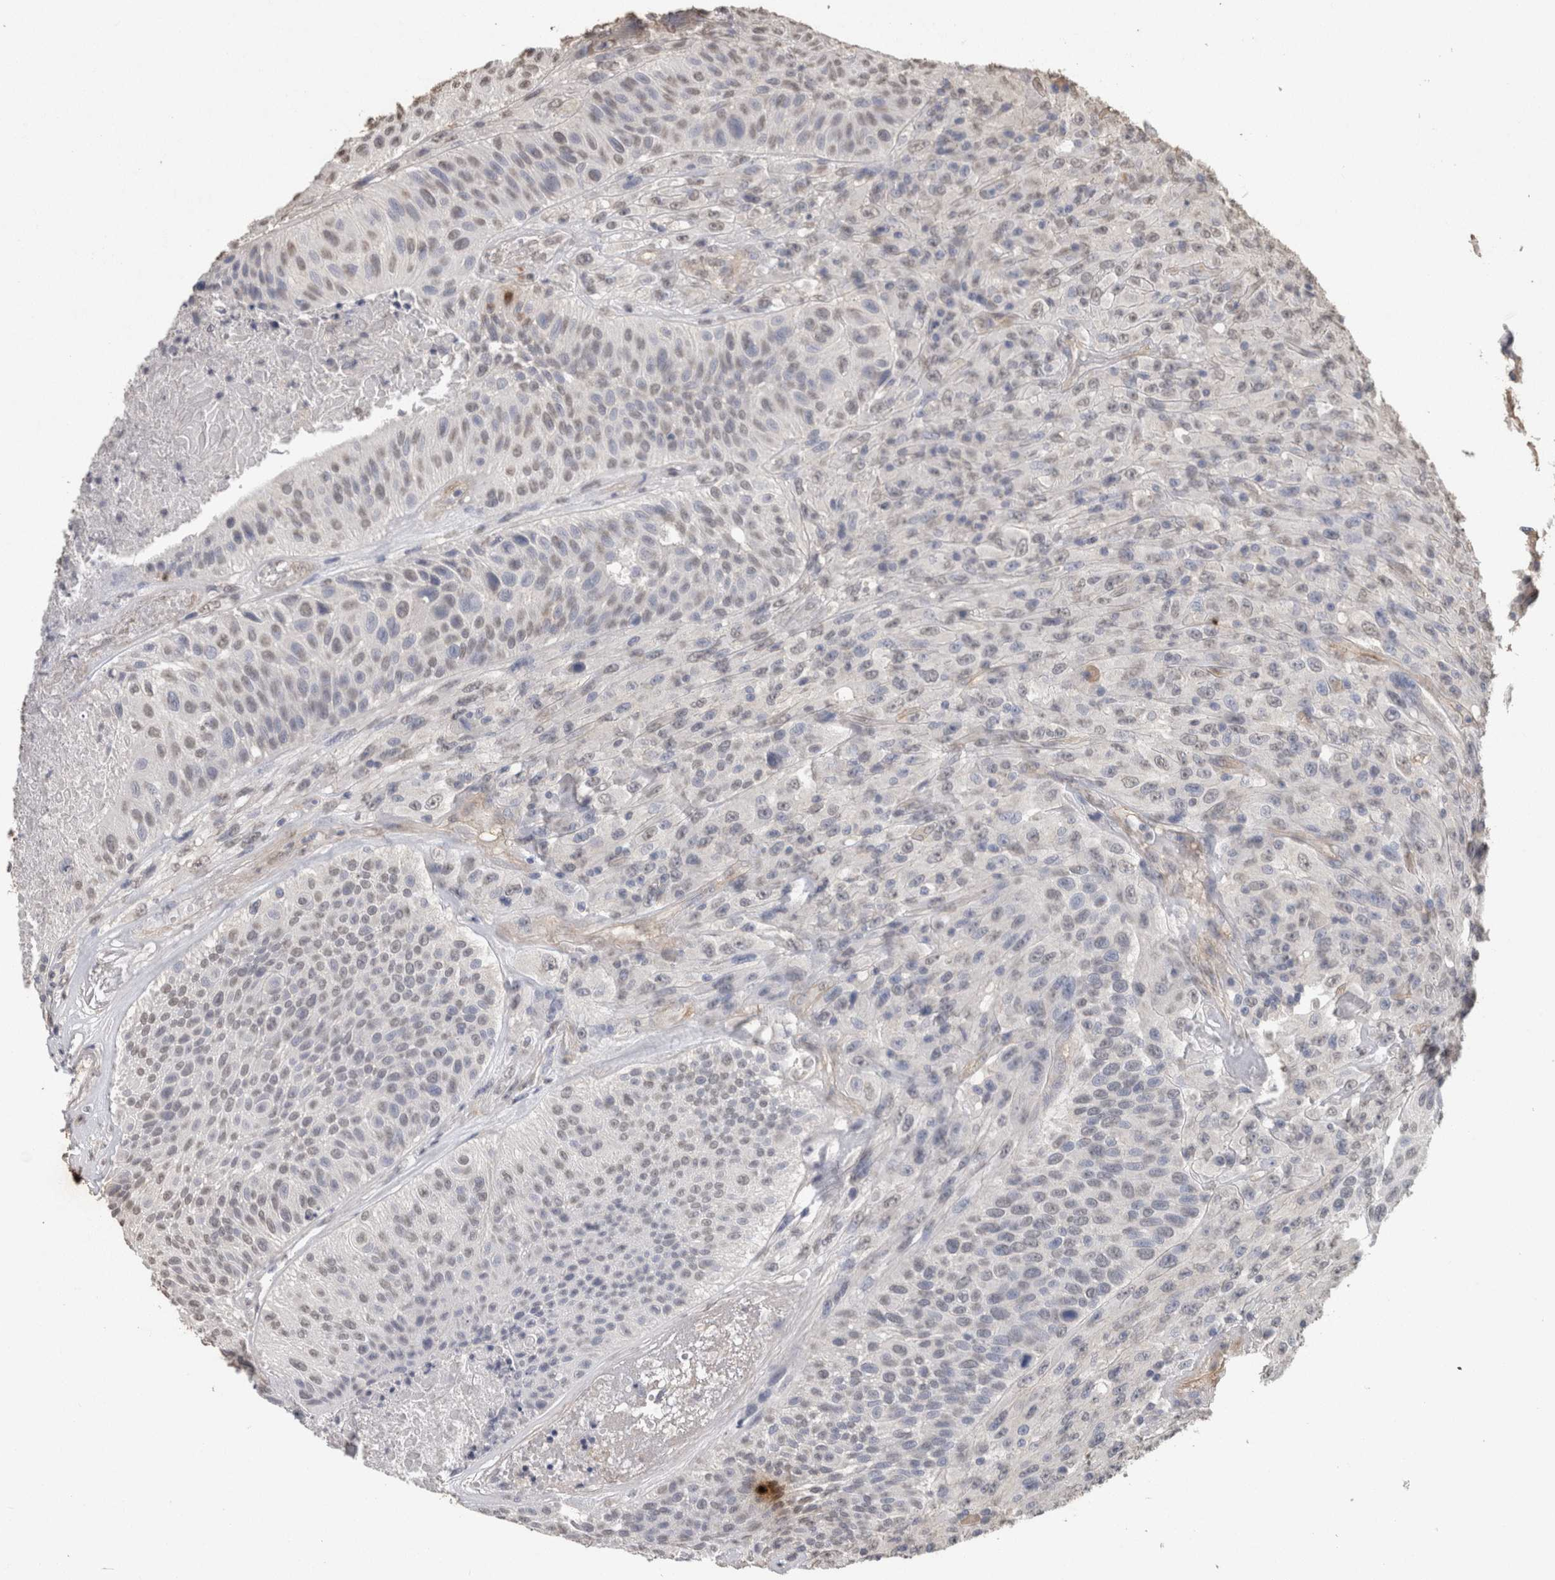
{"staining": {"intensity": "weak", "quantity": "<25%", "location": "nuclear"}, "tissue": "urothelial cancer", "cell_type": "Tumor cells", "image_type": "cancer", "snomed": [{"axis": "morphology", "description": "Urothelial carcinoma, High grade"}, {"axis": "topography", "description": "Urinary bladder"}], "caption": "This is an immunohistochemistry photomicrograph of urothelial cancer. There is no staining in tumor cells.", "gene": "RECK", "patient": {"sex": "male", "age": 66}}